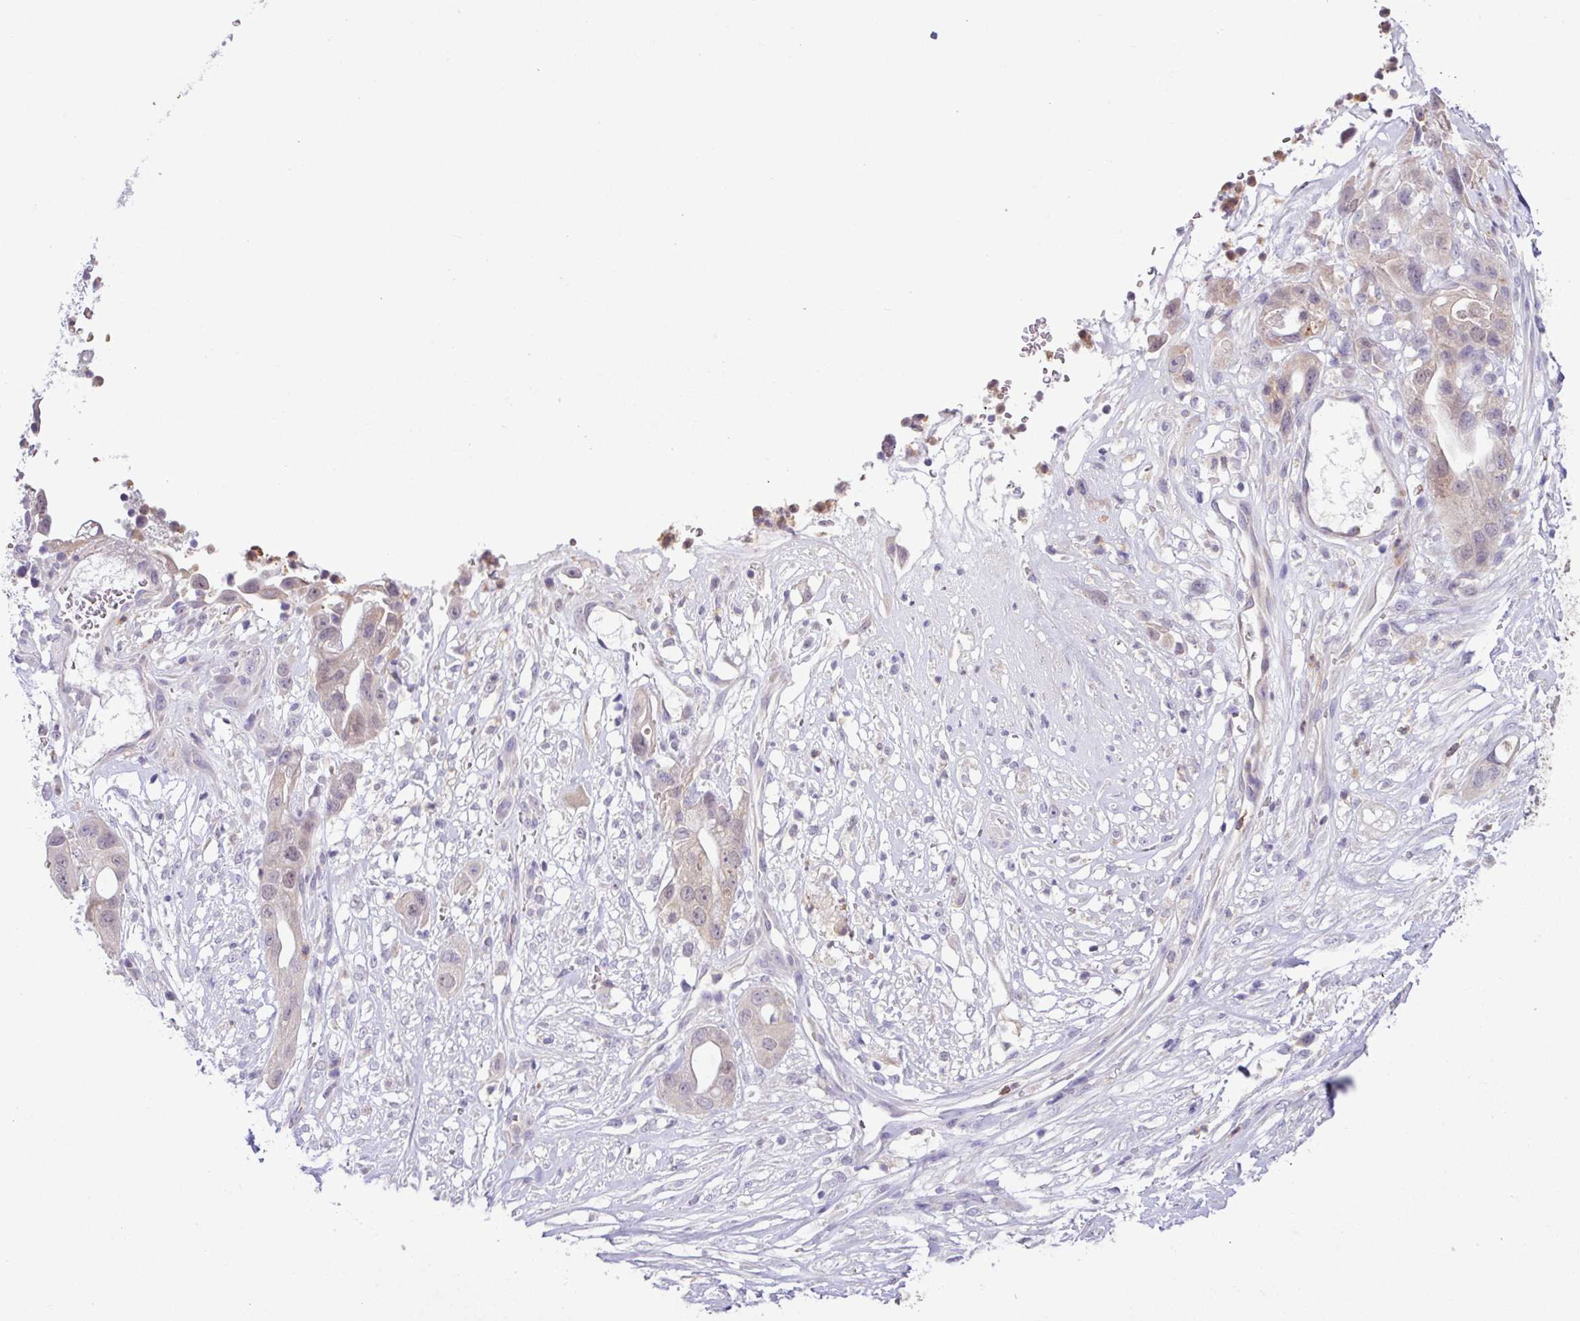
{"staining": {"intensity": "weak", "quantity": "<25%", "location": "cytoplasmic/membranous,nuclear"}, "tissue": "pancreatic cancer", "cell_type": "Tumor cells", "image_type": "cancer", "snomed": [{"axis": "morphology", "description": "Adenocarcinoma, NOS"}, {"axis": "topography", "description": "Pancreas"}], "caption": "Immunohistochemistry histopathology image of neoplastic tissue: human pancreatic cancer stained with DAB (3,3'-diaminobenzidine) displays no significant protein staining in tumor cells.", "gene": "TONSL", "patient": {"sex": "male", "age": 44}}